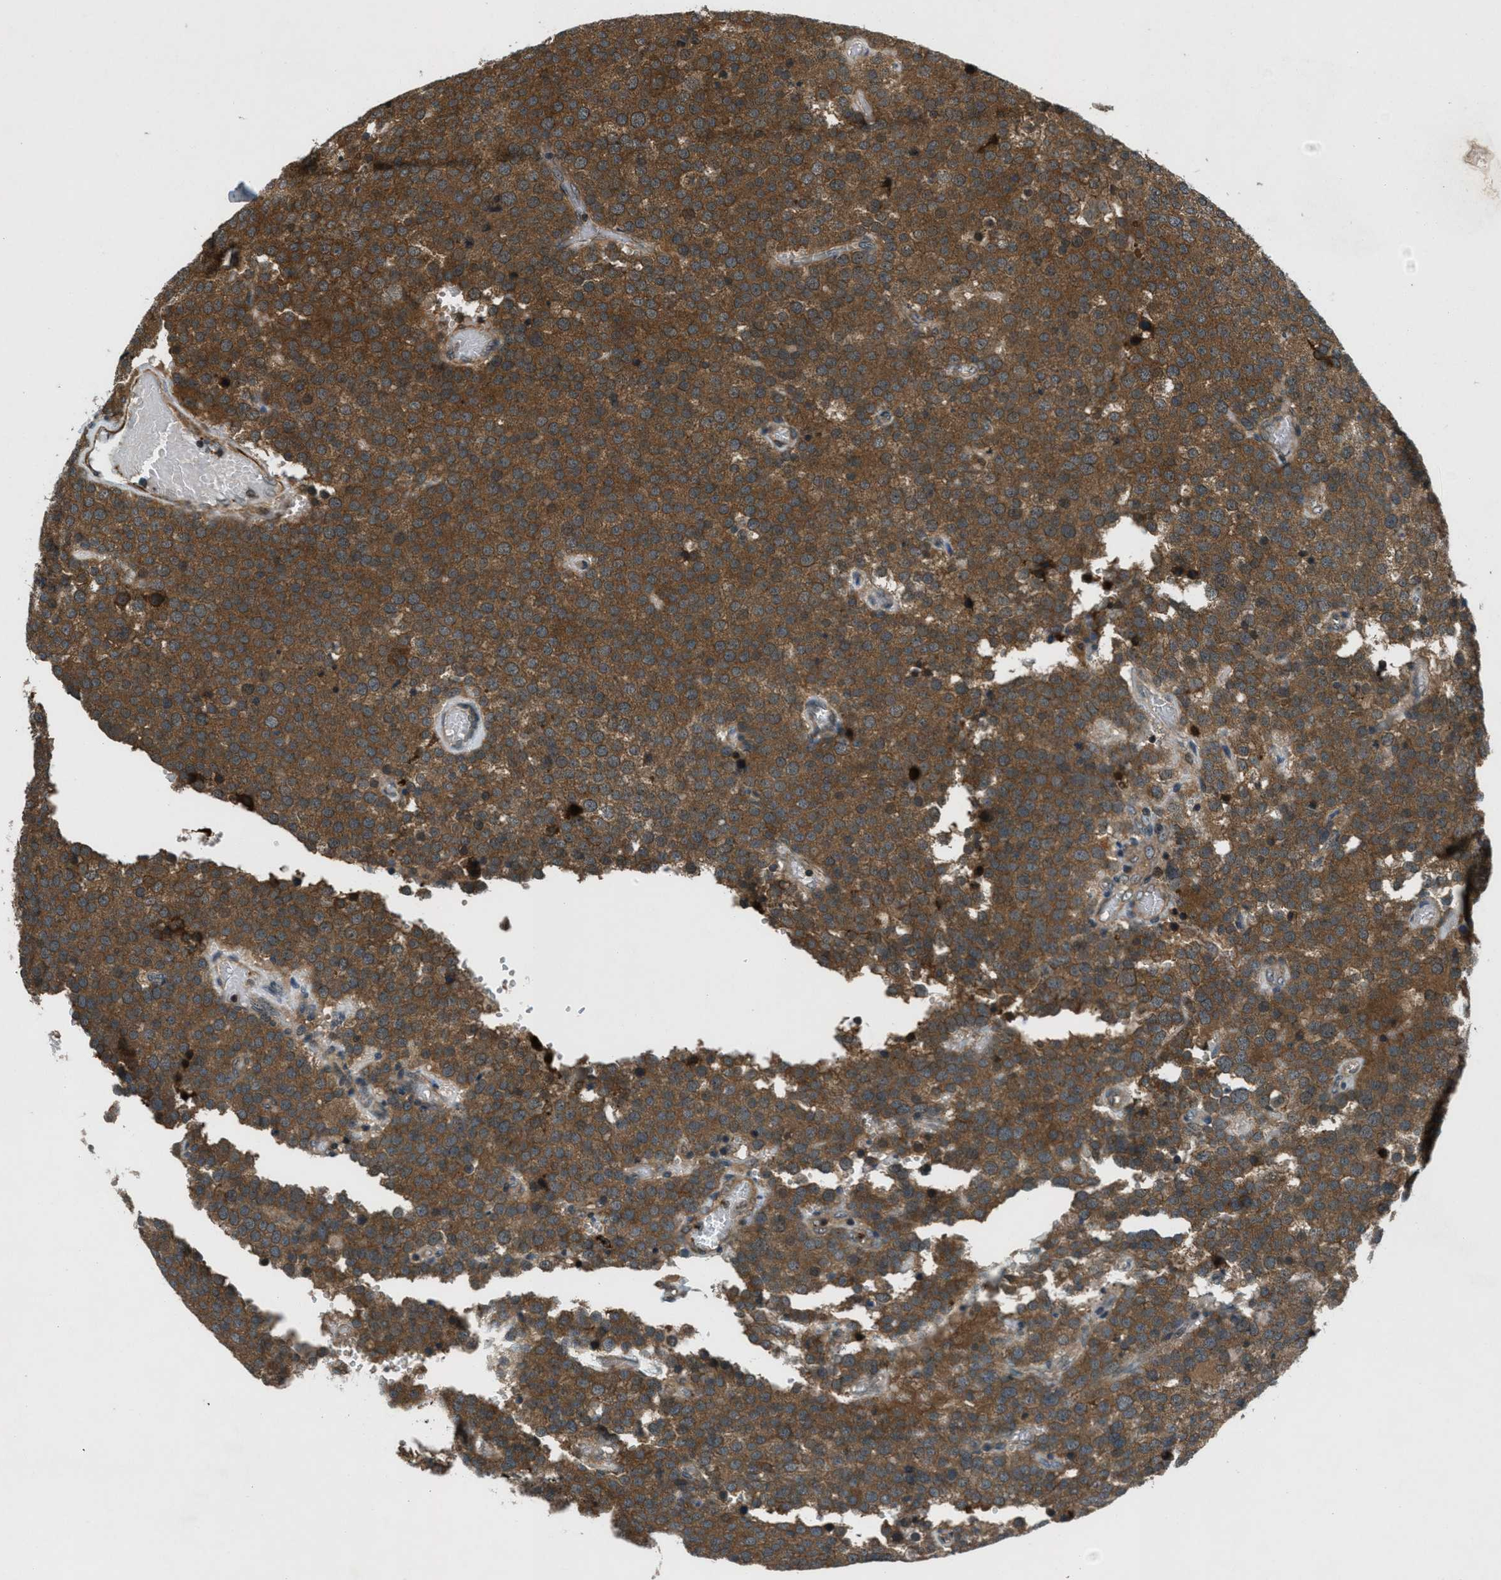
{"staining": {"intensity": "strong", "quantity": ">75%", "location": "cytoplasmic/membranous"}, "tissue": "testis cancer", "cell_type": "Tumor cells", "image_type": "cancer", "snomed": [{"axis": "morphology", "description": "Normal tissue, NOS"}, {"axis": "morphology", "description": "Seminoma, NOS"}, {"axis": "topography", "description": "Testis"}], "caption": "This image shows IHC staining of testis seminoma, with high strong cytoplasmic/membranous expression in approximately >75% of tumor cells.", "gene": "EPSTI1", "patient": {"sex": "male", "age": 71}}